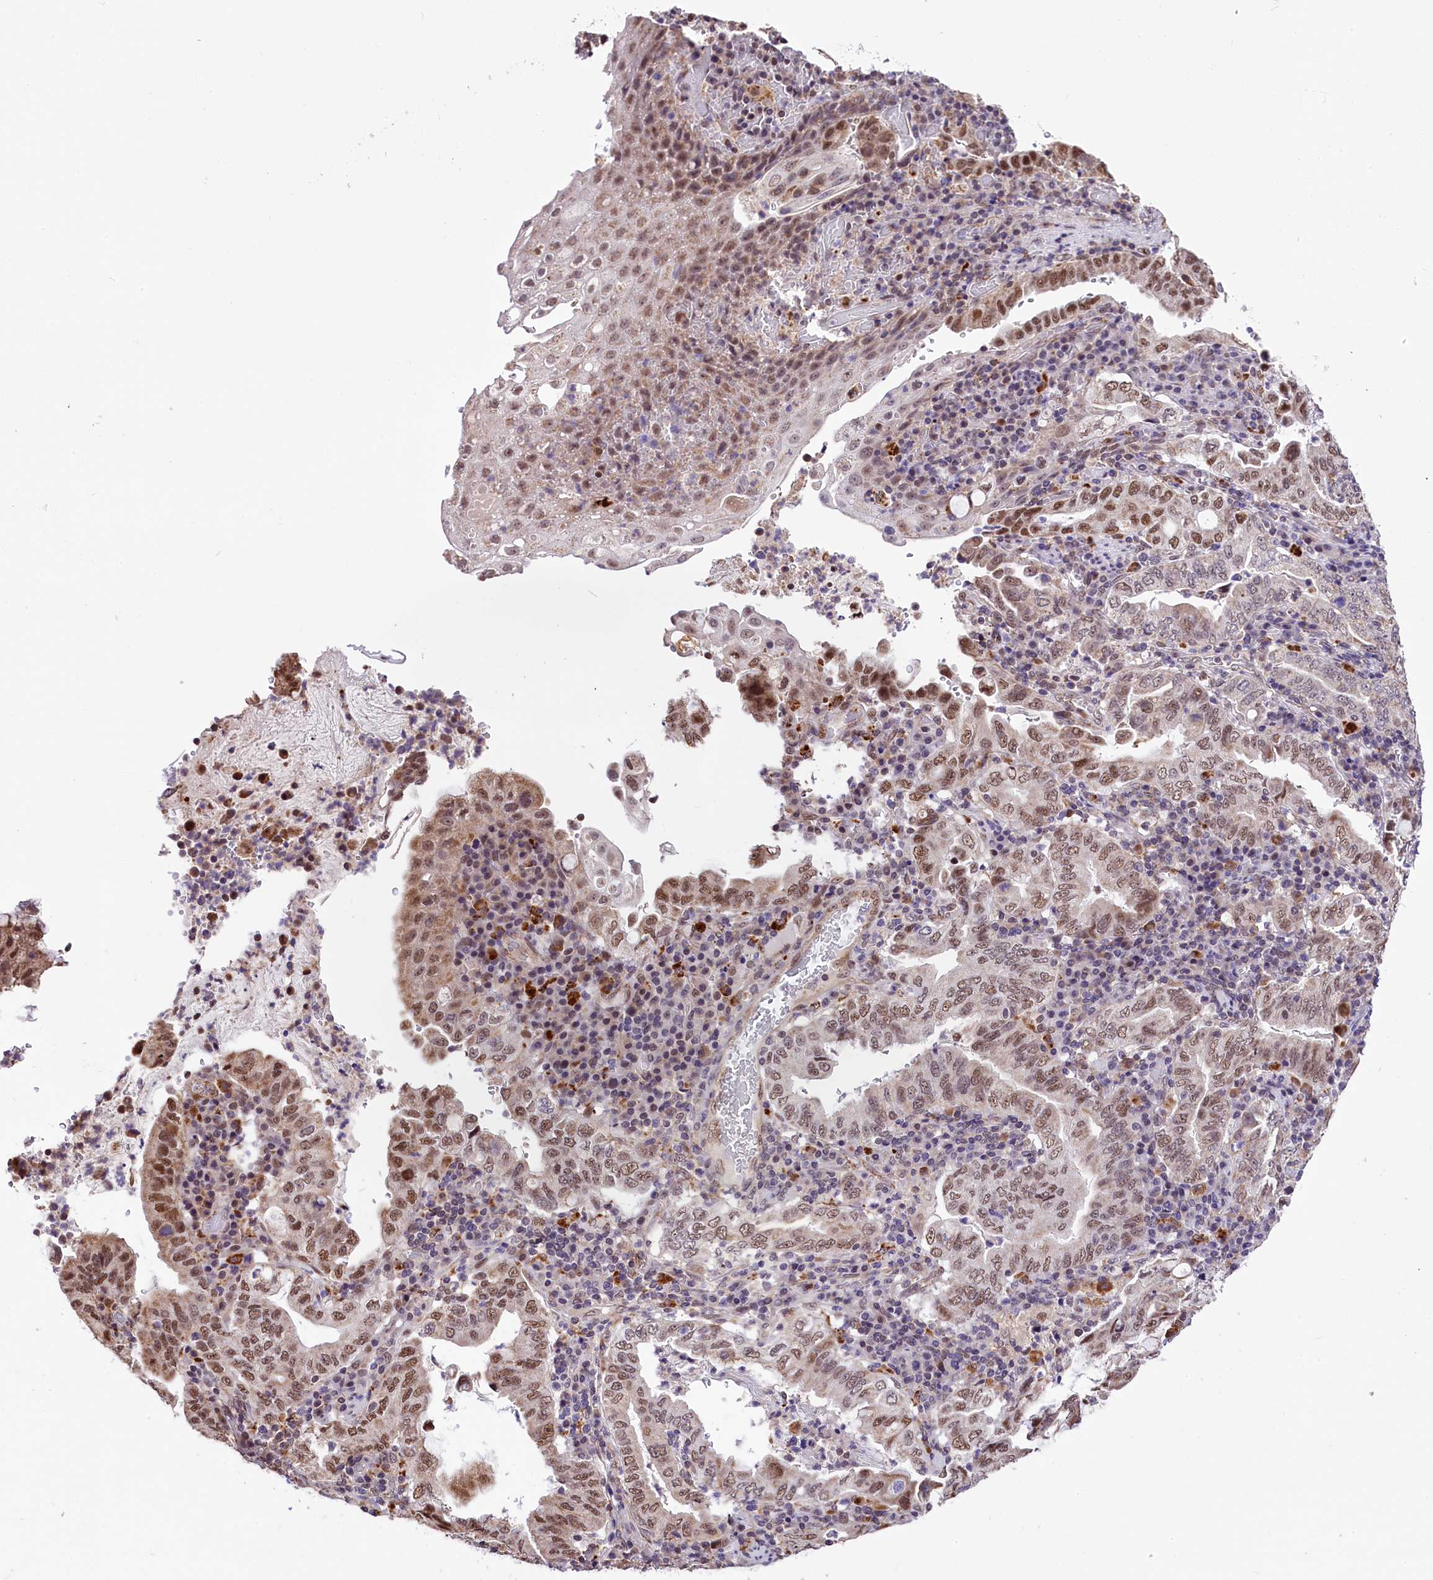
{"staining": {"intensity": "moderate", "quantity": "25%-75%", "location": "nuclear"}, "tissue": "stomach cancer", "cell_type": "Tumor cells", "image_type": "cancer", "snomed": [{"axis": "morphology", "description": "Normal tissue, NOS"}, {"axis": "morphology", "description": "Adenocarcinoma, NOS"}, {"axis": "topography", "description": "Esophagus"}, {"axis": "topography", "description": "Stomach, upper"}, {"axis": "topography", "description": "Peripheral nerve tissue"}], "caption": "A medium amount of moderate nuclear staining is present in approximately 25%-75% of tumor cells in stomach cancer (adenocarcinoma) tissue.", "gene": "MRPL54", "patient": {"sex": "male", "age": 62}}